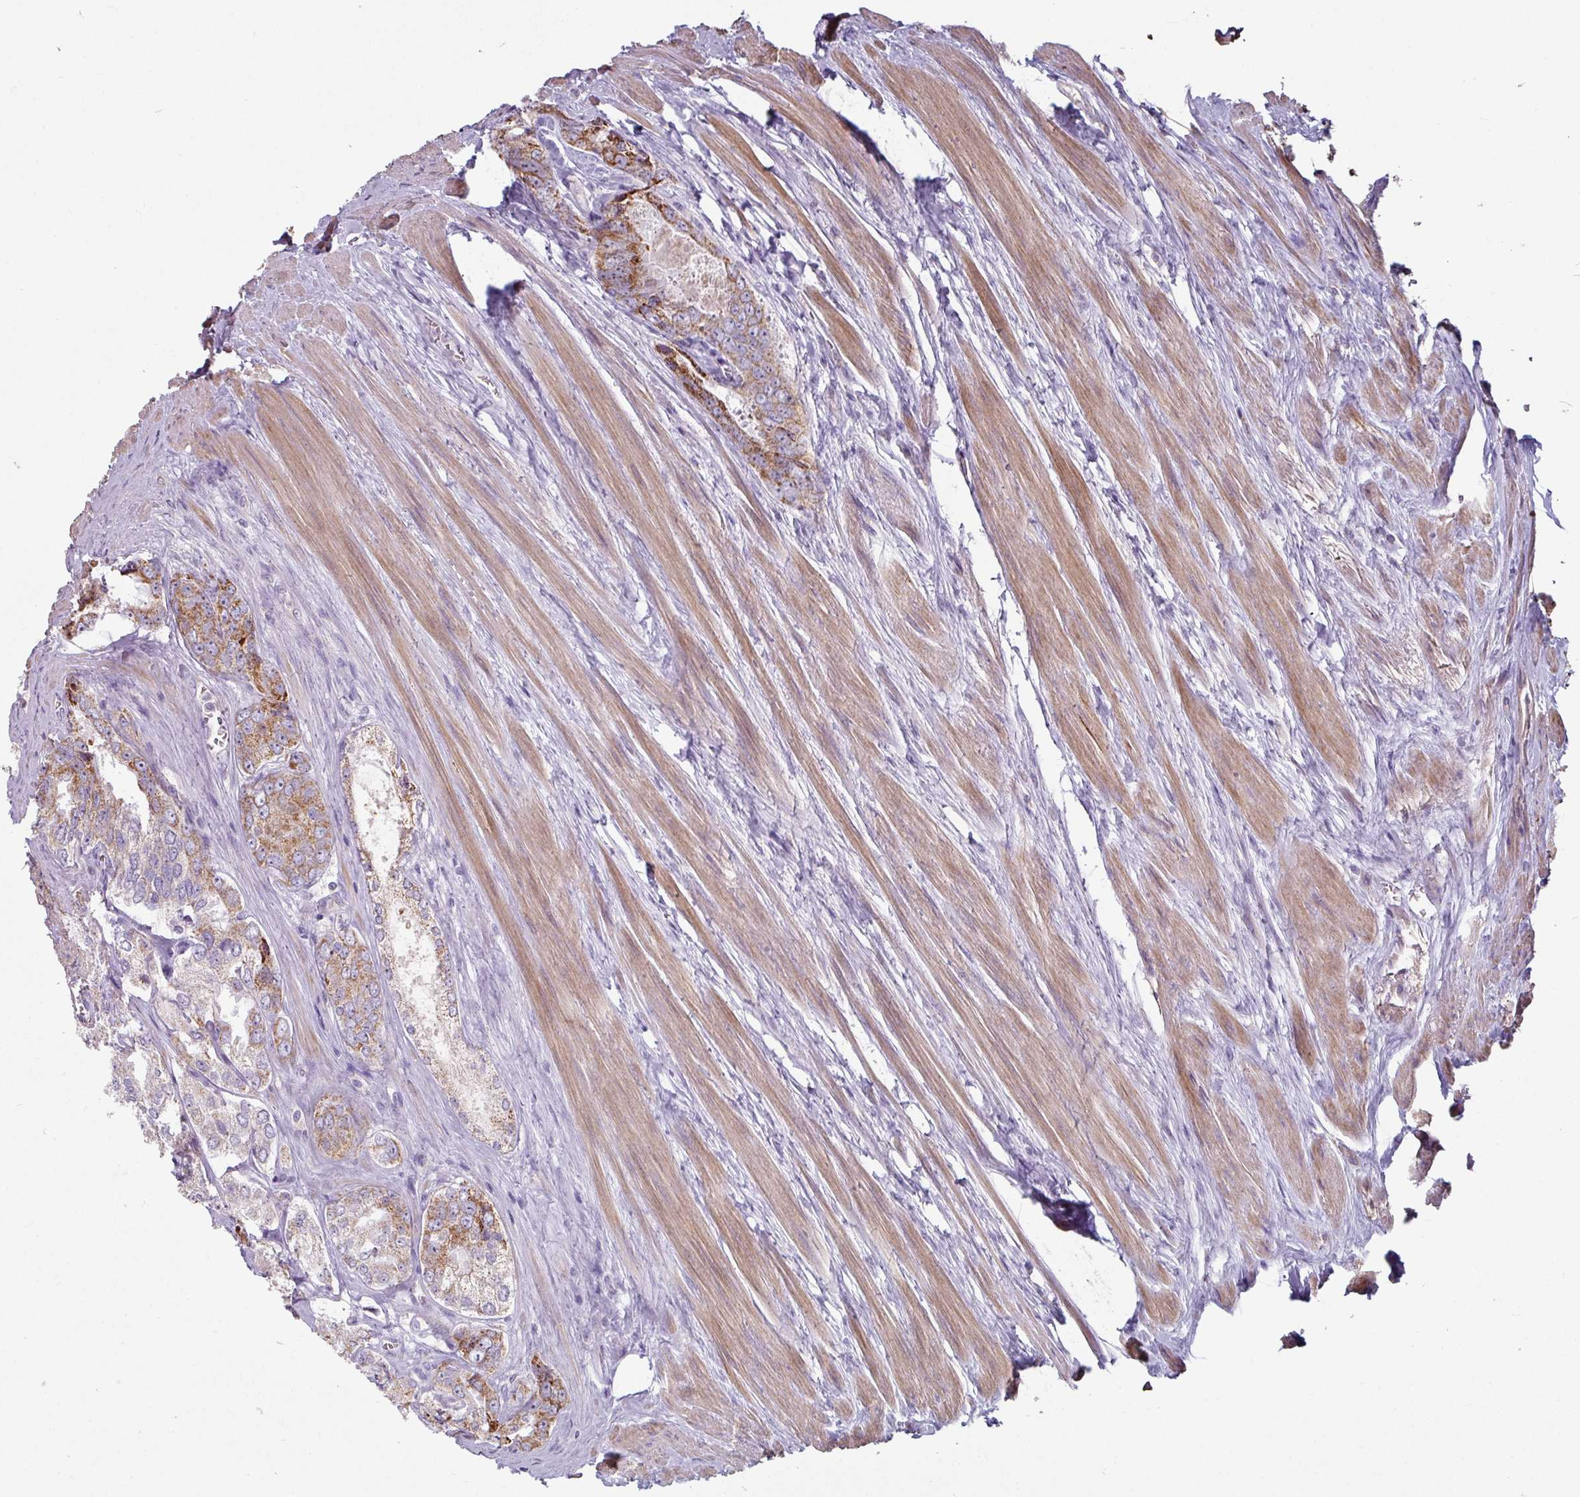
{"staining": {"intensity": "moderate", "quantity": "25%-75%", "location": "cytoplasmic/membranous"}, "tissue": "prostate cancer", "cell_type": "Tumor cells", "image_type": "cancer", "snomed": [{"axis": "morphology", "description": "Adenocarcinoma, Low grade"}, {"axis": "topography", "description": "Prostate"}], "caption": "Adenocarcinoma (low-grade) (prostate) was stained to show a protein in brown. There is medium levels of moderate cytoplasmic/membranous expression in about 25%-75% of tumor cells. The protein is shown in brown color, while the nuclei are stained blue.", "gene": "OR2D3", "patient": {"sex": "male", "age": 68}}